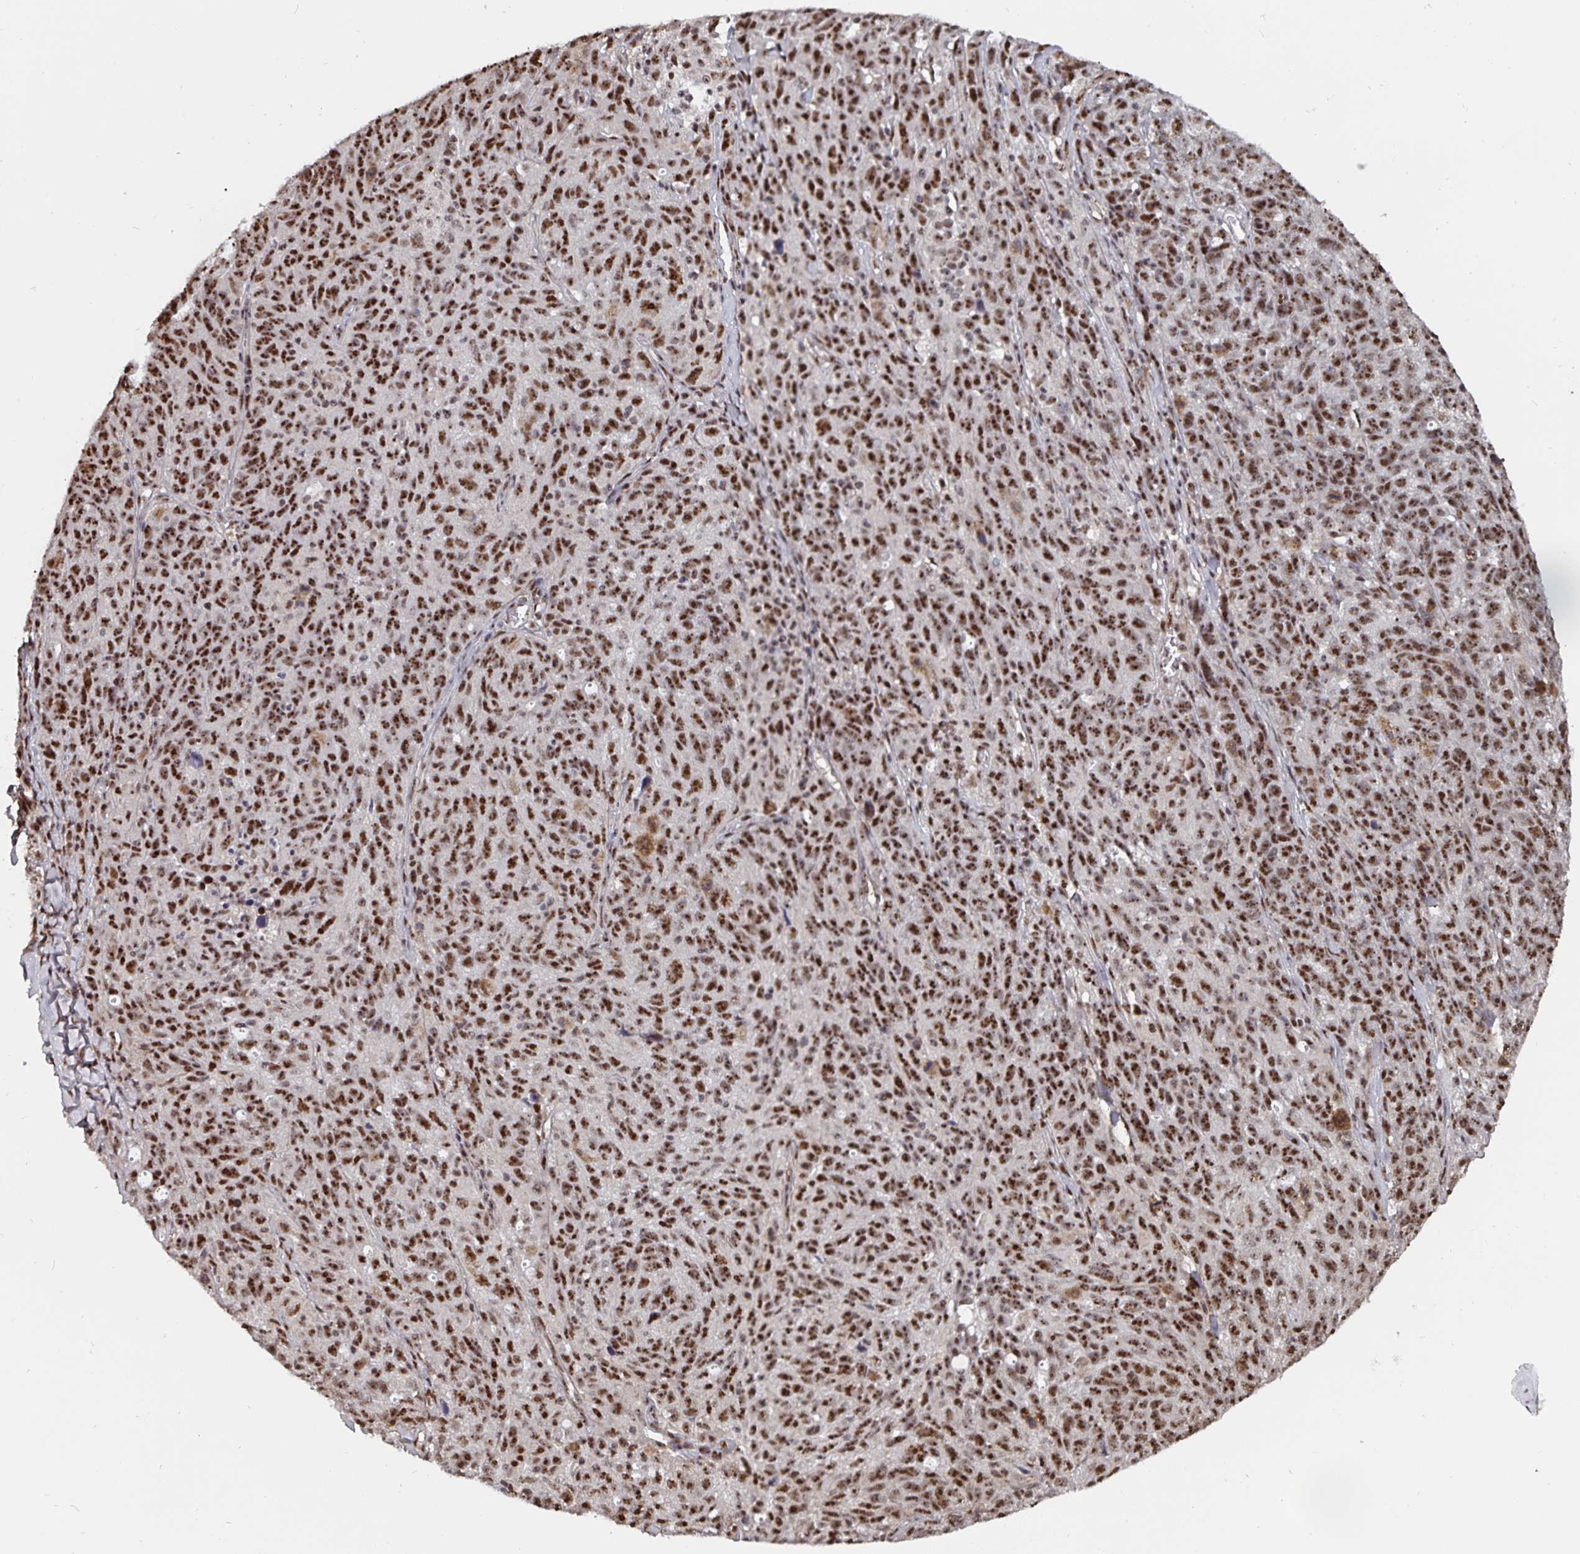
{"staining": {"intensity": "strong", "quantity": ">75%", "location": "nuclear"}, "tissue": "ovarian cancer", "cell_type": "Tumor cells", "image_type": "cancer", "snomed": [{"axis": "morphology", "description": "Cystadenocarcinoma, serous, NOS"}, {"axis": "topography", "description": "Ovary"}], "caption": "Immunohistochemical staining of human serous cystadenocarcinoma (ovarian) shows high levels of strong nuclear expression in approximately >75% of tumor cells.", "gene": "LAS1L", "patient": {"sex": "female", "age": 71}}